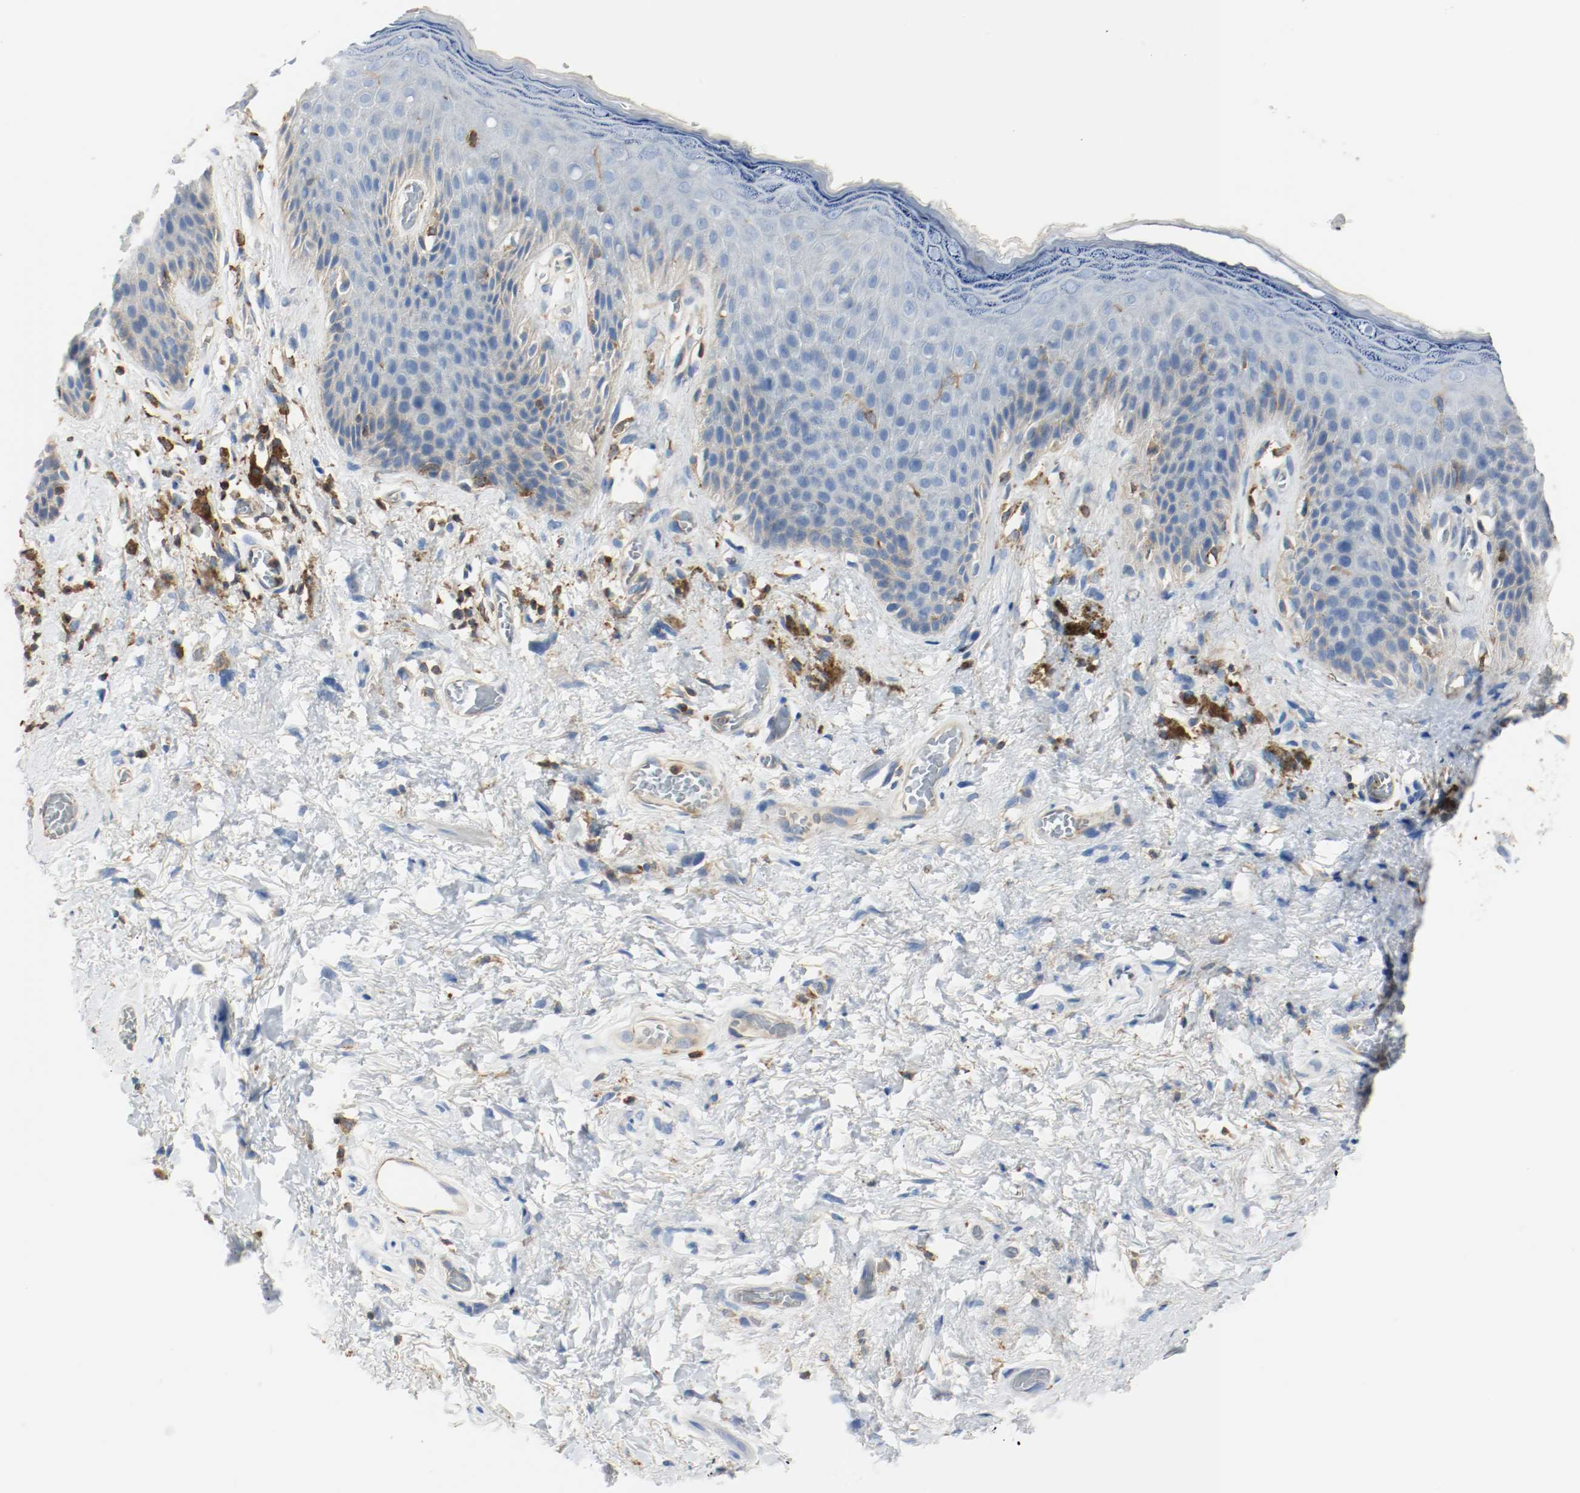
{"staining": {"intensity": "negative", "quantity": "none", "location": "none"}, "tissue": "skin", "cell_type": "Epidermal cells", "image_type": "normal", "snomed": [{"axis": "morphology", "description": "Normal tissue, NOS"}, {"axis": "topography", "description": "Anal"}], "caption": "Immunohistochemistry (IHC) micrograph of benign skin stained for a protein (brown), which demonstrates no positivity in epidermal cells. (DAB IHC visualized using brightfield microscopy, high magnification).", "gene": "ARPC1B", "patient": {"sex": "female", "age": 46}}